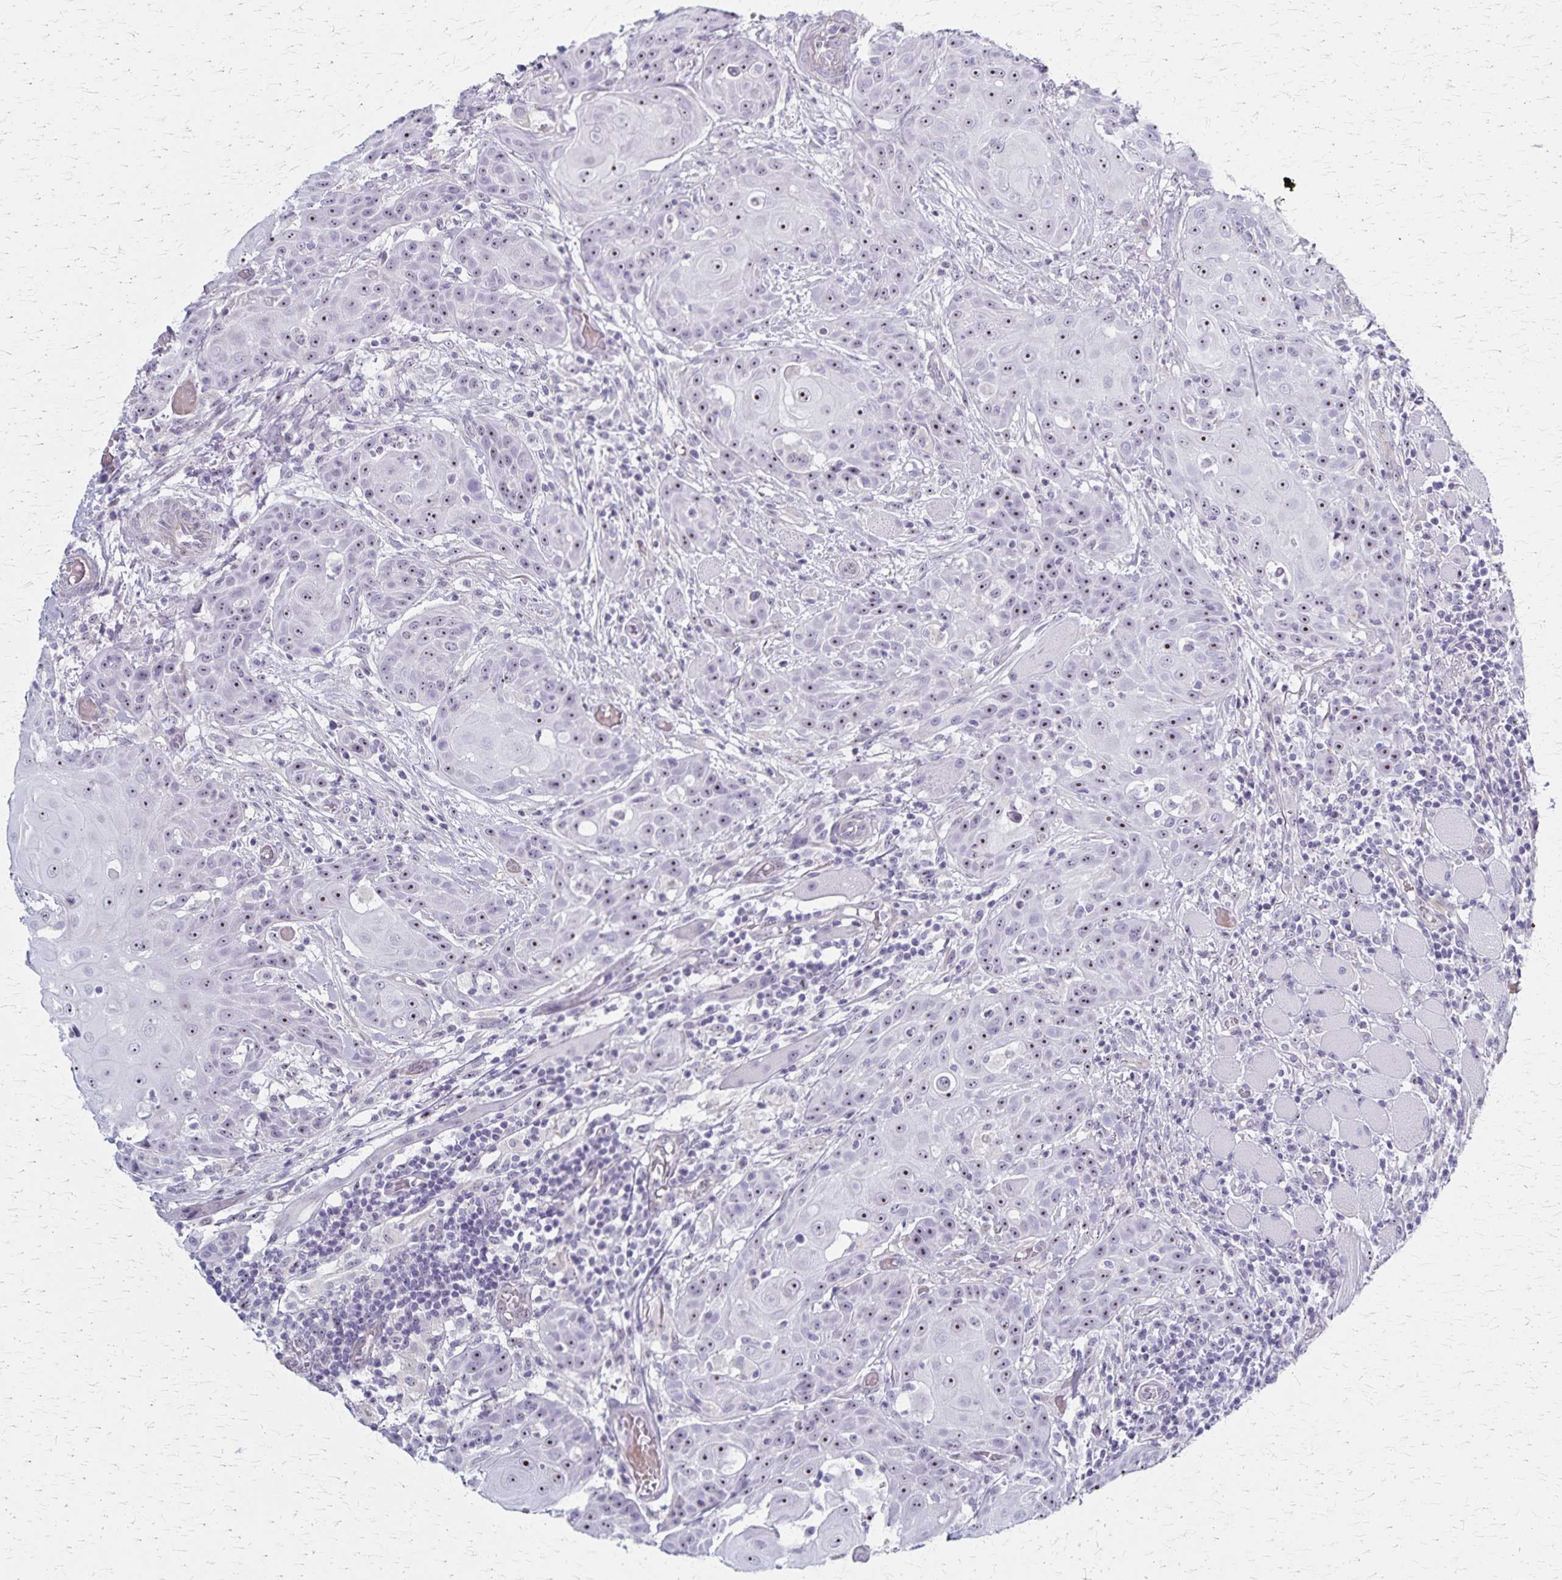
{"staining": {"intensity": "moderate", "quantity": ">75%", "location": "nuclear"}, "tissue": "head and neck cancer", "cell_type": "Tumor cells", "image_type": "cancer", "snomed": [{"axis": "morphology", "description": "Normal tissue, NOS"}, {"axis": "morphology", "description": "Squamous cell carcinoma, NOS"}, {"axis": "topography", "description": "Oral tissue"}, {"axis": "topography", "description": "Head-Neck"}], "caption": "Tumor cells display medium levels of moderate nuclear staining in approximately >75% of cells in squamous cell carcinoma (head and neck).", "gene": "DLK2", "patient": {"sex": "female", "age": 55}}